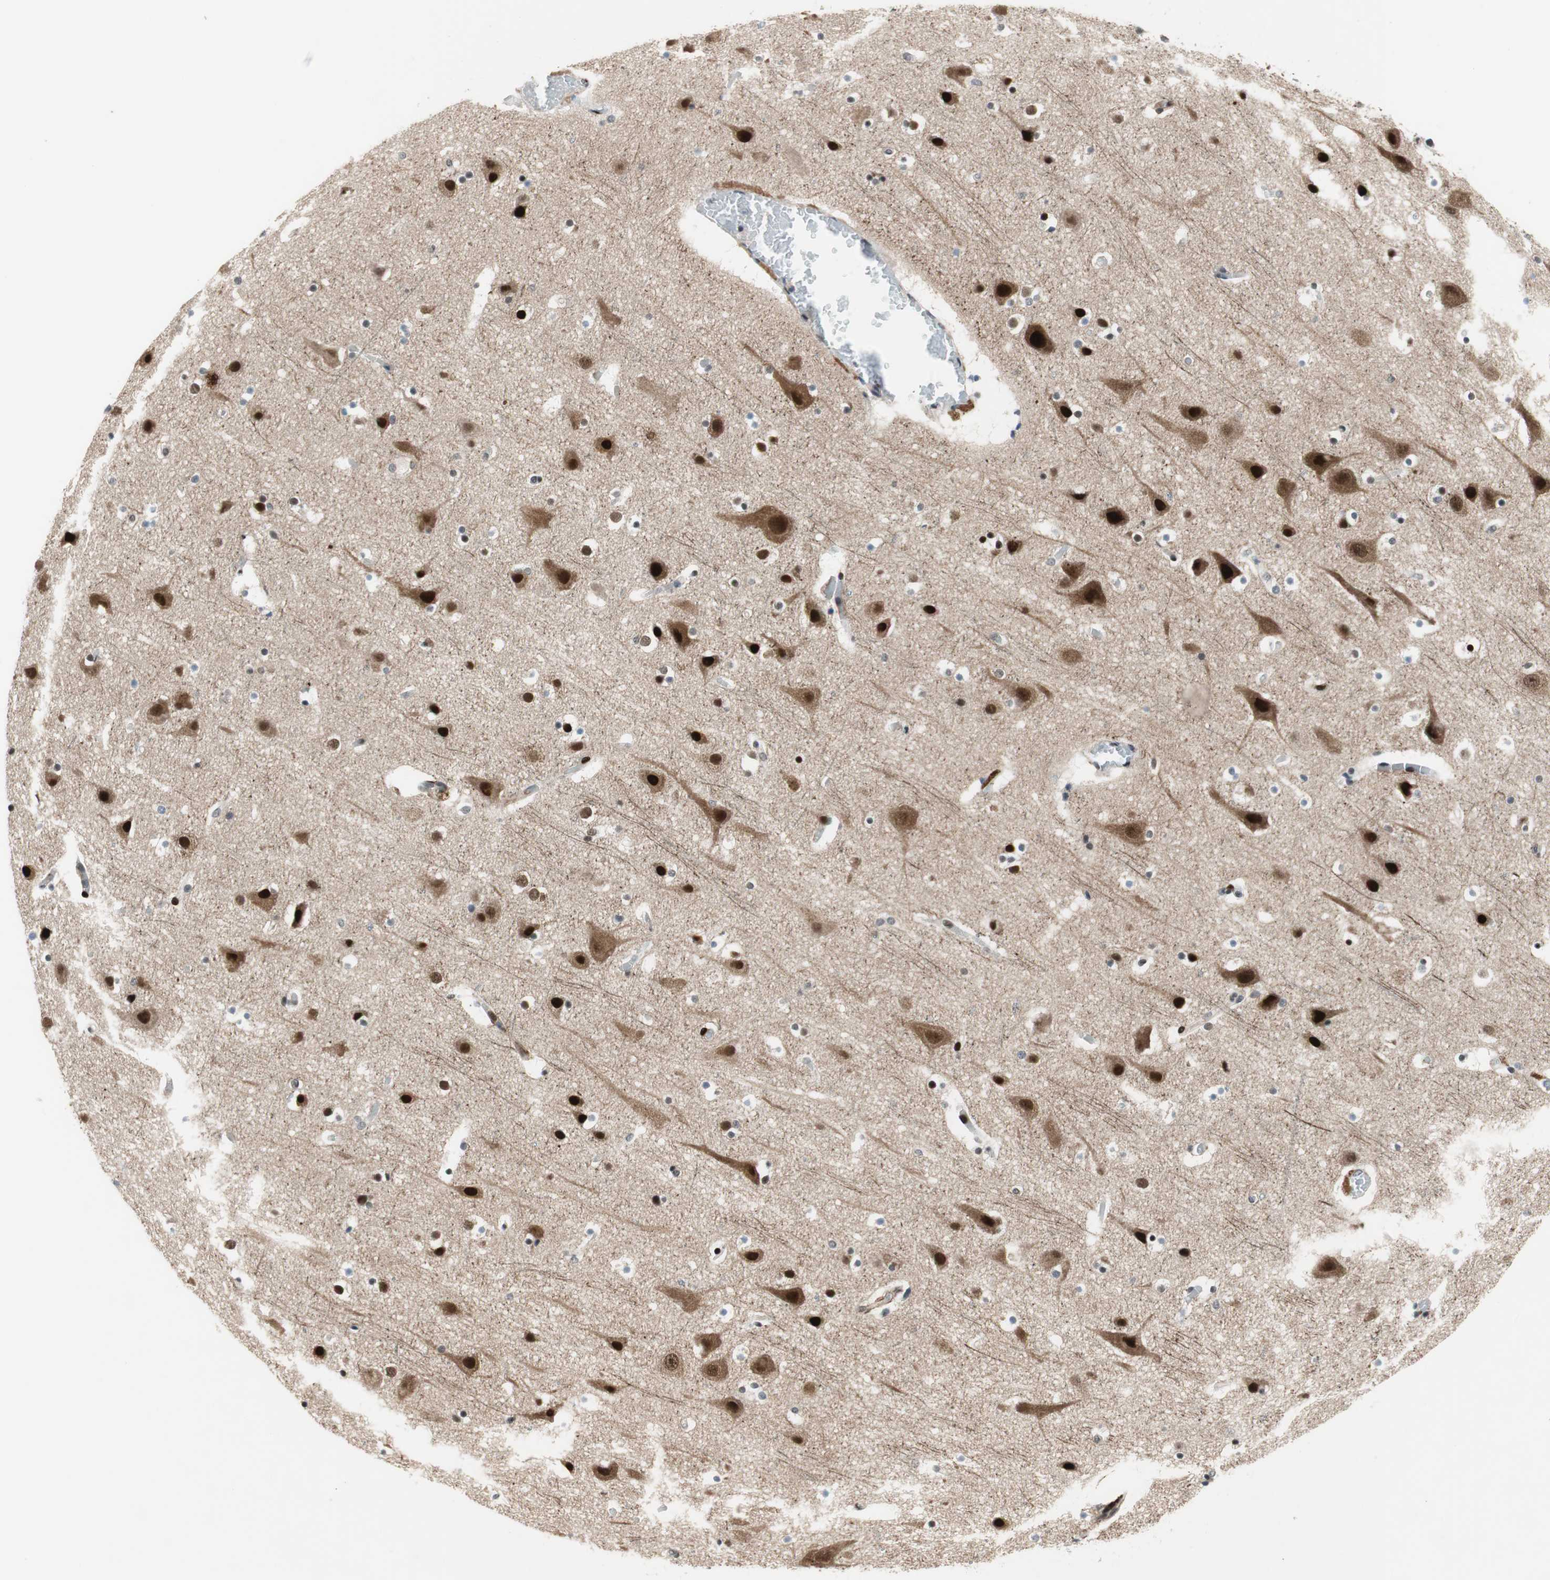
{"staining": {"intensity": "moderate", "quantity": ">75%", "location": "nuclear"}, "tissue": "cerebral cortex", "cell_type": "Endothelial cells", "image_type": "normal", "snomed": [{"axis": "morphology", "description": "Normal tissue, NOS"}, {"axis": "topography", "description": "Cerebral cortex"}], "caption": "The micrograph exhibits staining of normal cerebral cortex, revealing moderate nuclear protein staining (brown color) within endothelial cells.", "gene": "FBXO44", "patient": {"sex": "male", "age": 45}}